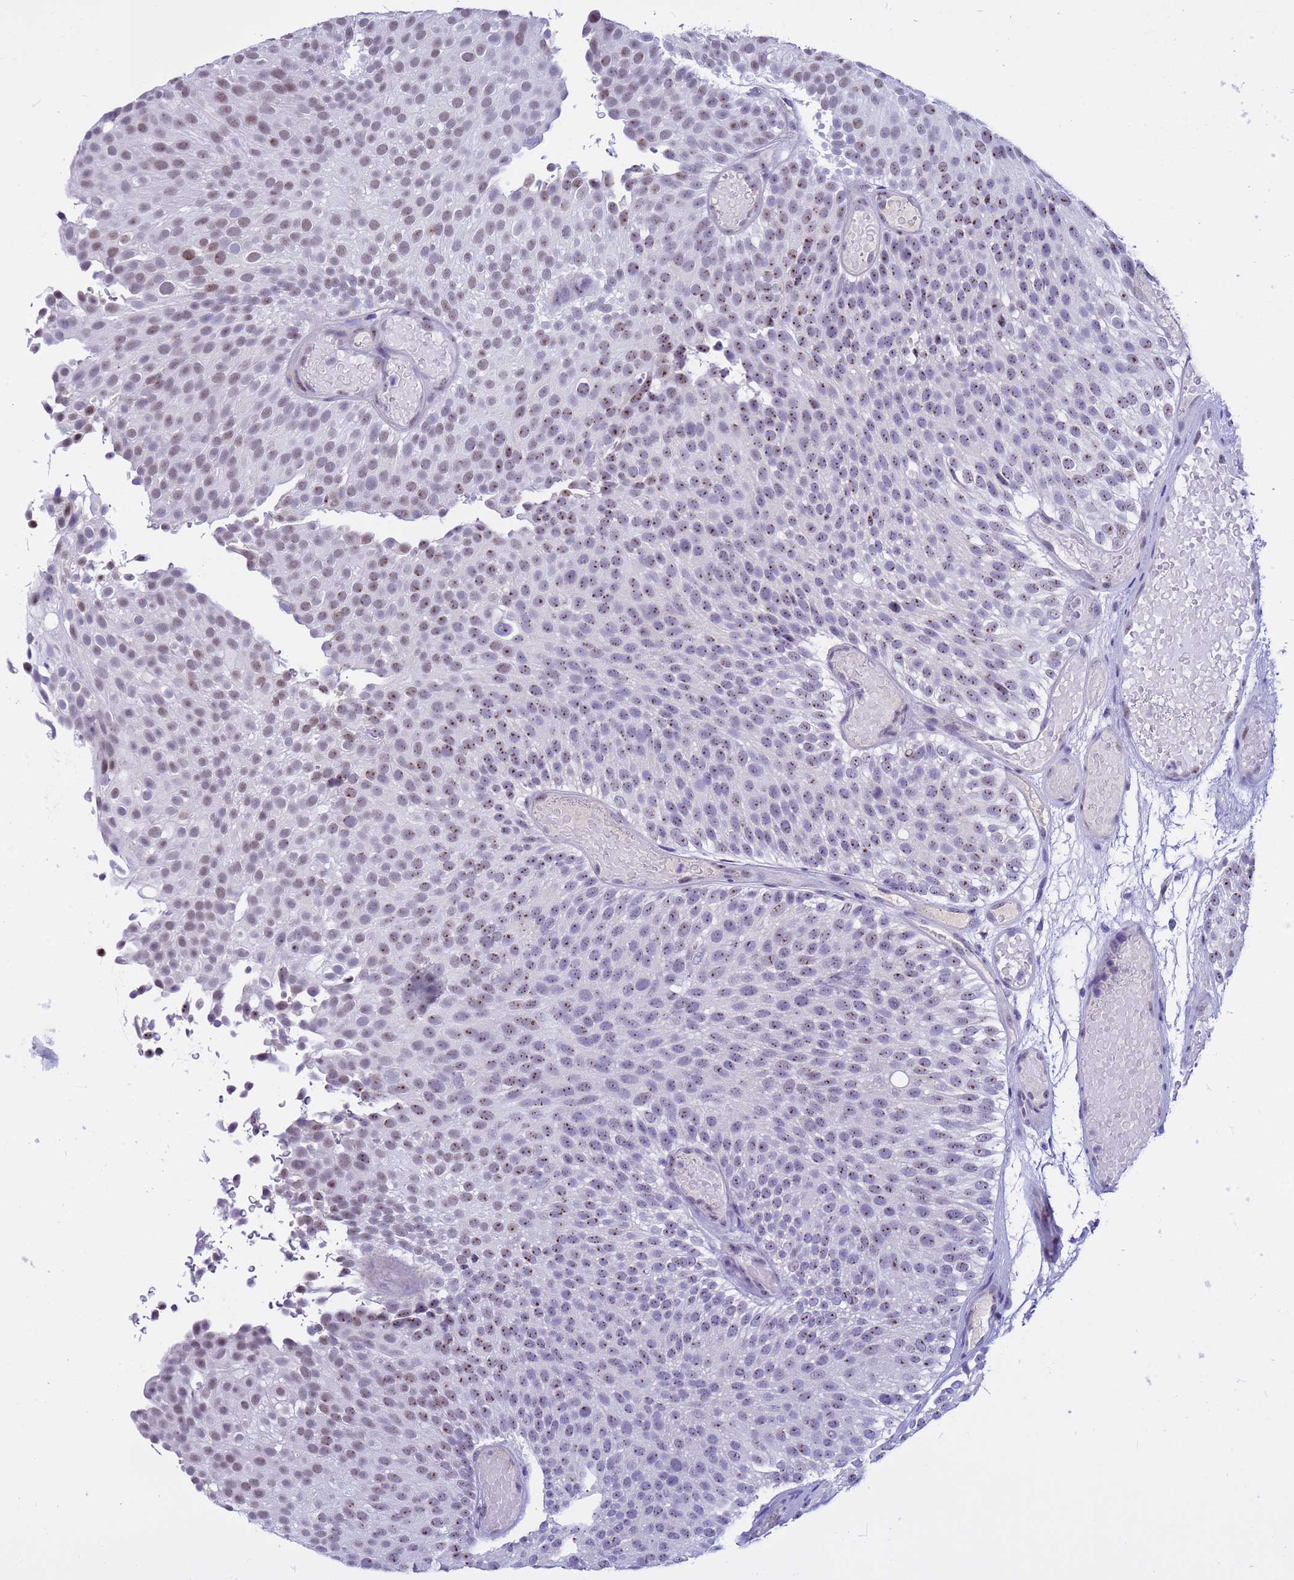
{"staining": {"intensity": "moderate", "quantity": "25%-75%", "location": "nuclear"}, "tissue": "urothelial cancer", "cell_type": "Tumor cells", "image_type": "cancer", "snomed": [{"axis": "morphology", "description": "Urothelial carcinoma, Low grade"}, {"axis": "topography", "description": "Urinary bladder"}], "caption": "Low-grade urothelial carcinoma stained with a brown dye shows moderate nuclear positive staining in approximately 25%-75% of tumor cells.", "gene": "DMRTC2", "patient": {"sex": "male", "age": 78}}